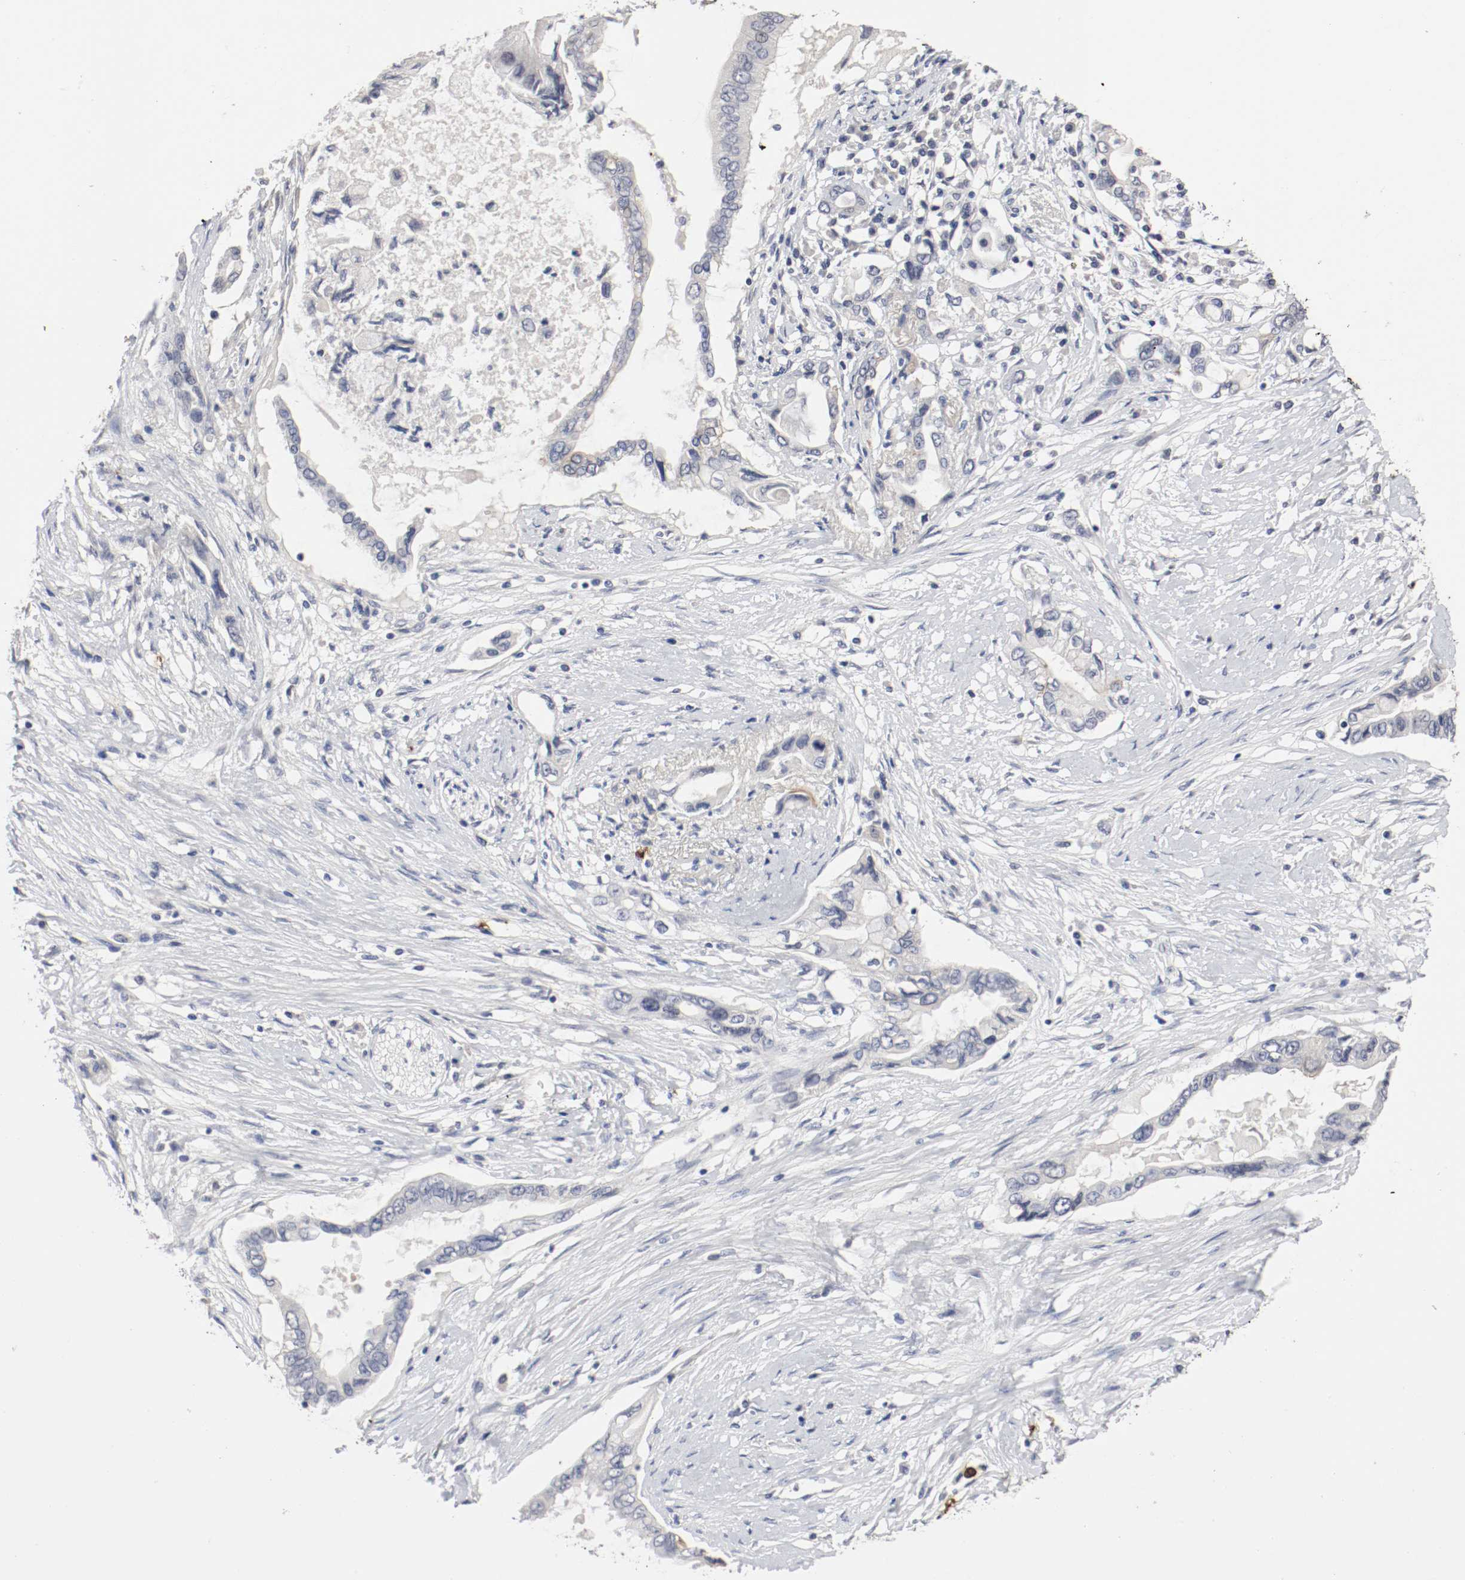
{"staining": {"intensity": "negative", "quantity": "none", "location": "none"}, "tissue": "pancreatic cancer", "cell_type": "Tumor cells", "image_type": "cancer", "snomed": [{"axis": "morphology", "description": "Adenocarcinoma, NOS"}, {"axis": "topography", "description": "Pancreas"}], "caption": "DAB (3,3'-diaminobenzidine) immunohistochemical staining of pancreatic cancer (adenocarcinoma) demonstrates no significant staining in tumor cells. (DAB immunohistochemistry (IHC) with hematoxylin counter stain).", "gene": "CEBPE", "patient": {"sex": "female", "age": 57}}